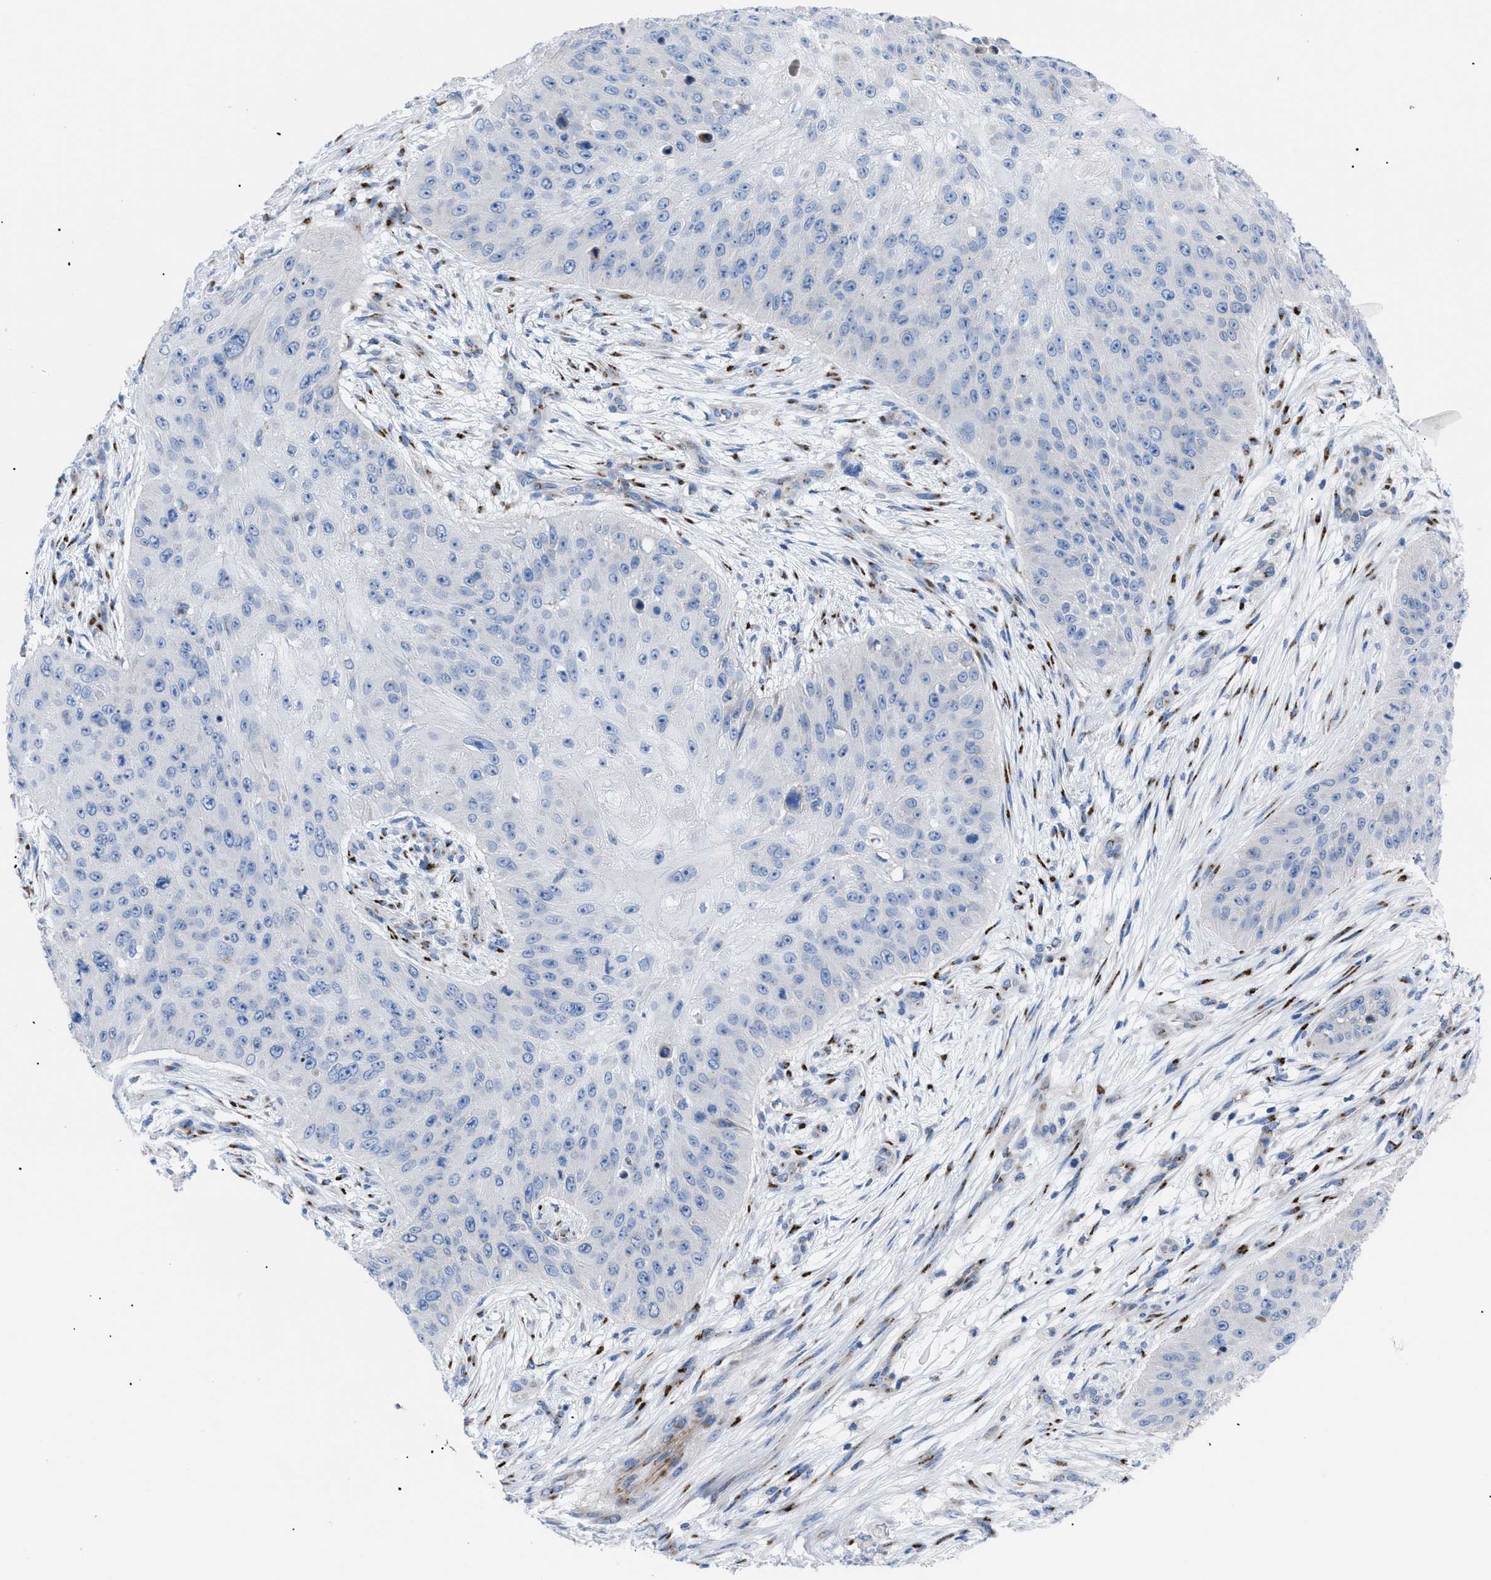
{"staining": {"intensity": "negative", "quantity": "none", "location": "none"}, "tissue": "skin cancer", "cell_type": "Tumor cells", "image_type": "cancer", "snomed": [{"axis": "morphology", "description": "Squamous cell carcinoma, NOS"}, {"axis": "topography", "description": "Skin"}], "caption": "Tumor cells show no significant positivity in skin cancer (squamous cell carcinoma). (DAB (3,3'-diaminobenzidine) IHC, high magnification).", "gene": "TMEM17", "patient": {"sex": "female", "age": 80}}